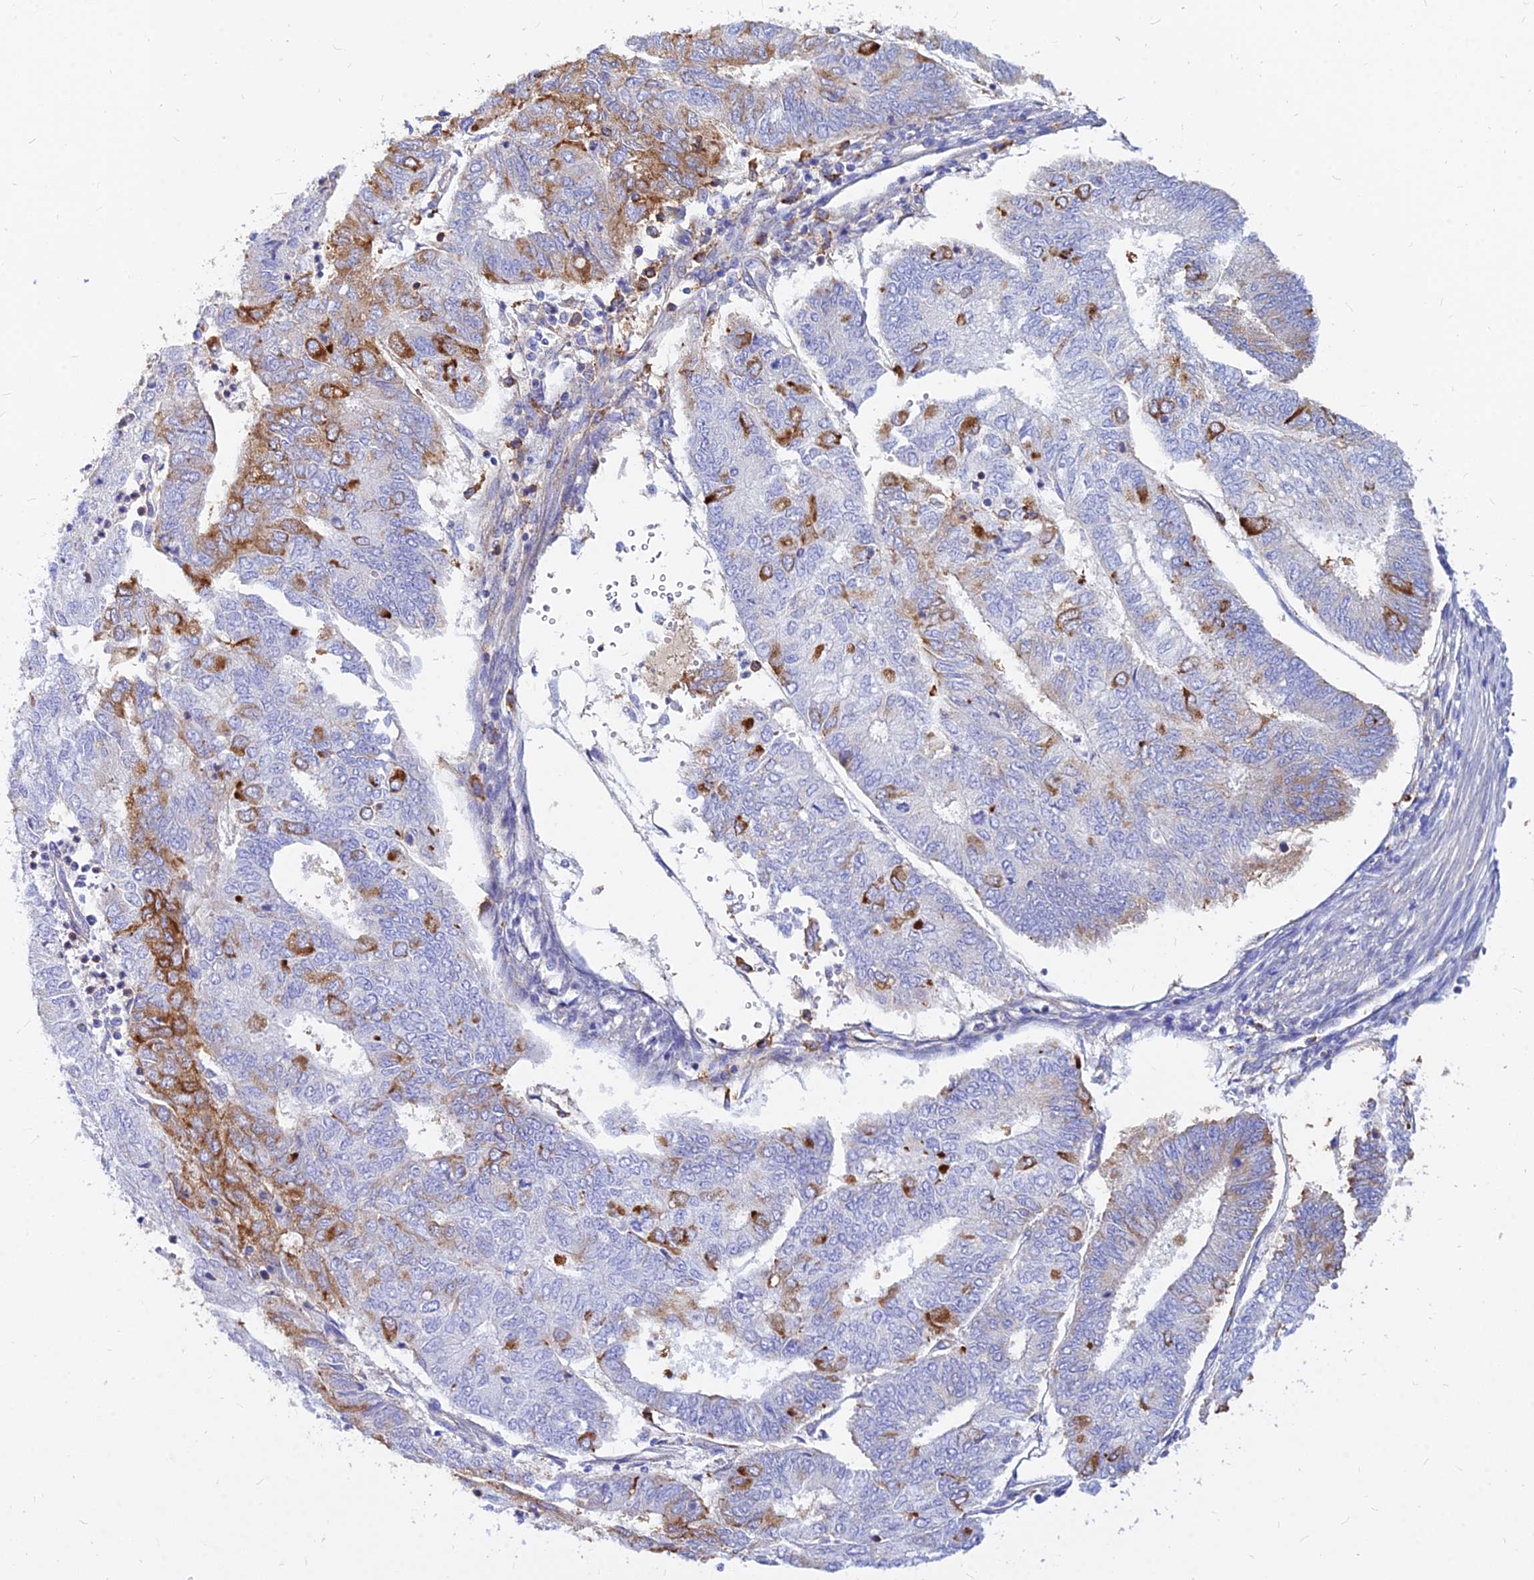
{"staining": {"intensity": "strong", "quantity": "<25%", "location": "cytoplasmic/membranous"}, "tissue": "endometrial cancer", "cell_type": "Tumor cells", "image_type": "cancer", "snomed": [{"axis": "morphology", "description": "Adenocarcinoma, NOS"}, {"axis": "topography", "description": "Endometrium"}], "caption": "IHC (DAB (3,3'-diaminobenzidine)) staining of human endometrial cancer exhibits strong cytoplasmic/membranous protein staining in approximately <25% of tumor cells.", "gene": "AGTRAP", "patient": {"sex": "female", "age": 68}}